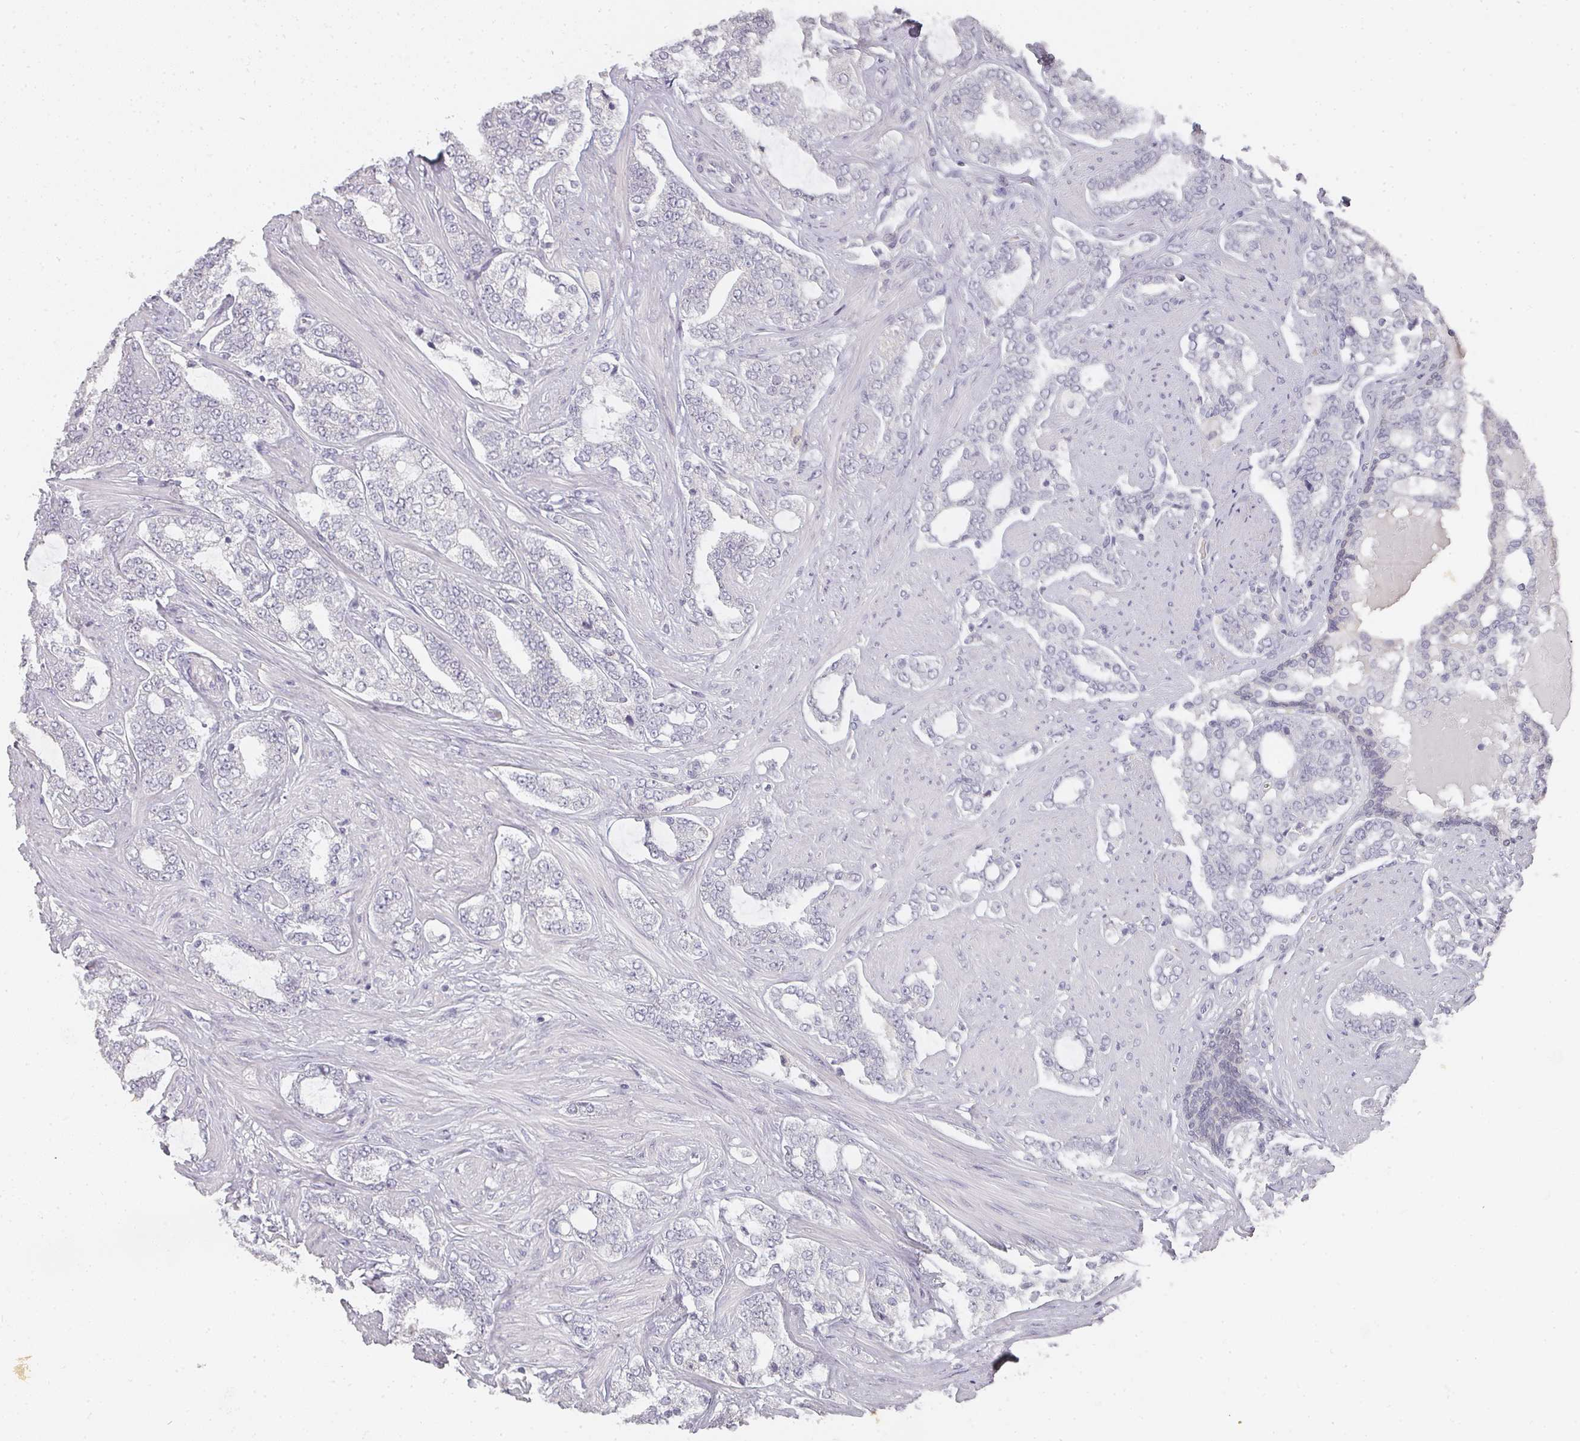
{"staining": {"intensity": "negative", "quantity": "none", "location": "none"}, "tissue": "prostate cancer", "cell_type": "Tumor cells", "image_type": "cancer", "snomed": [{"axis": "morphology", "description": "Adenocarcinoma, High grade"}, {"axis": "topography", "description": "Prostate"}], "caption": "The histopathology image displays no staining of tumor cells in prostate high-grade adenocarcinoma.", "gene": "SHISA2", "patient": {"sex": "male", "age": 64}}